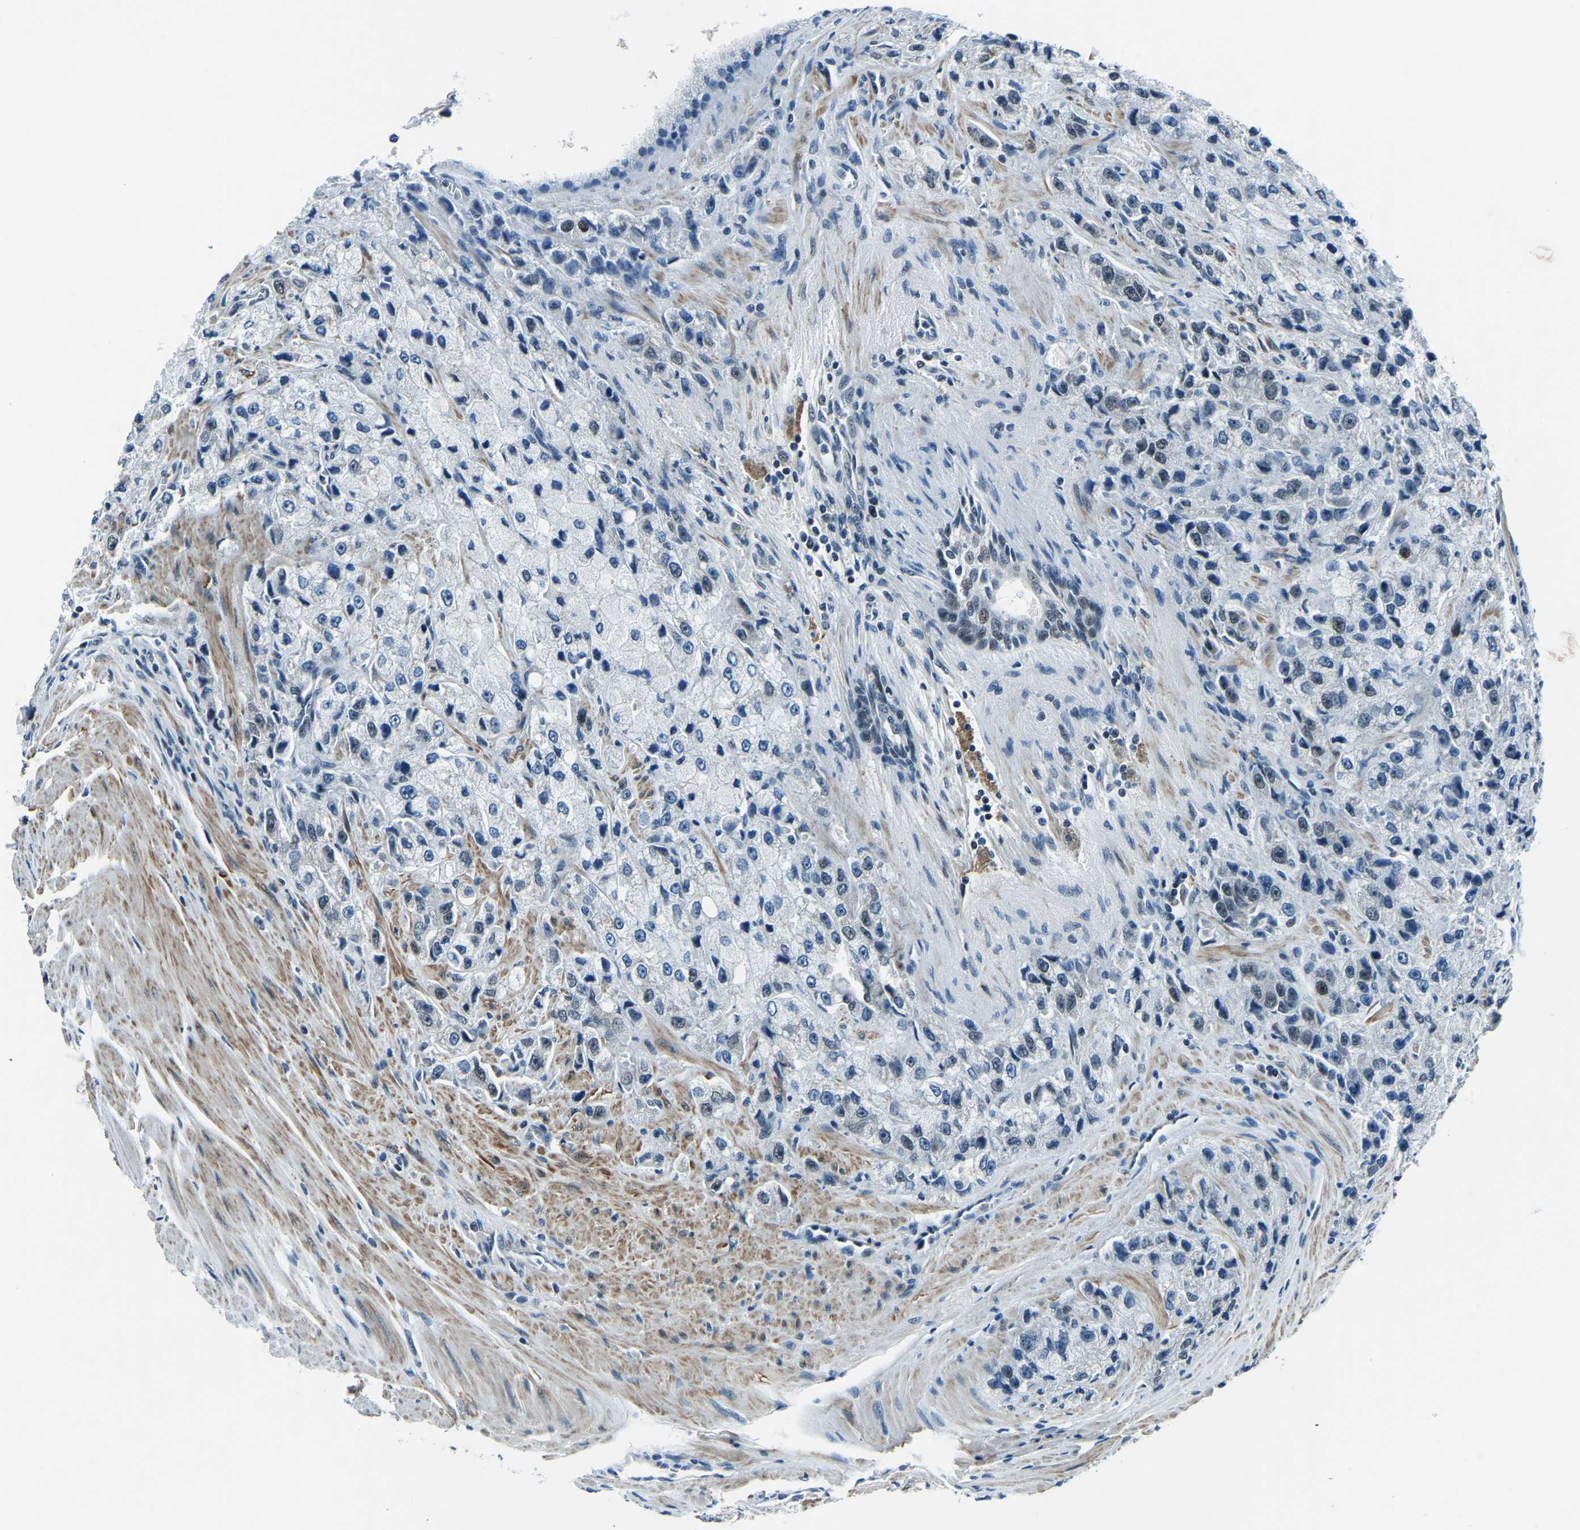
{"staining": {"intensity": "weak", "quantity": "<25%", "location": "nuclear"}, "tissue": "prostate cancer", "cell_type": "Tumor cells", "image_type": "cancer", "snomed": [{"axis": "morphology", "description": "Adenocarcinoma, High grade"}, {"axis": "topography", "description": "Prostate"}], "caption": "Histopathology image shows no protein staining in tumor cells of prostate cancer tissue. The staining is performed using DAB (3,3'-diaminobenzidine) brown chromogen with nuclei counter-stained in using hematoxylin.", "gene": "PRCC", "patient": {"sex": "male", "age": 58}}